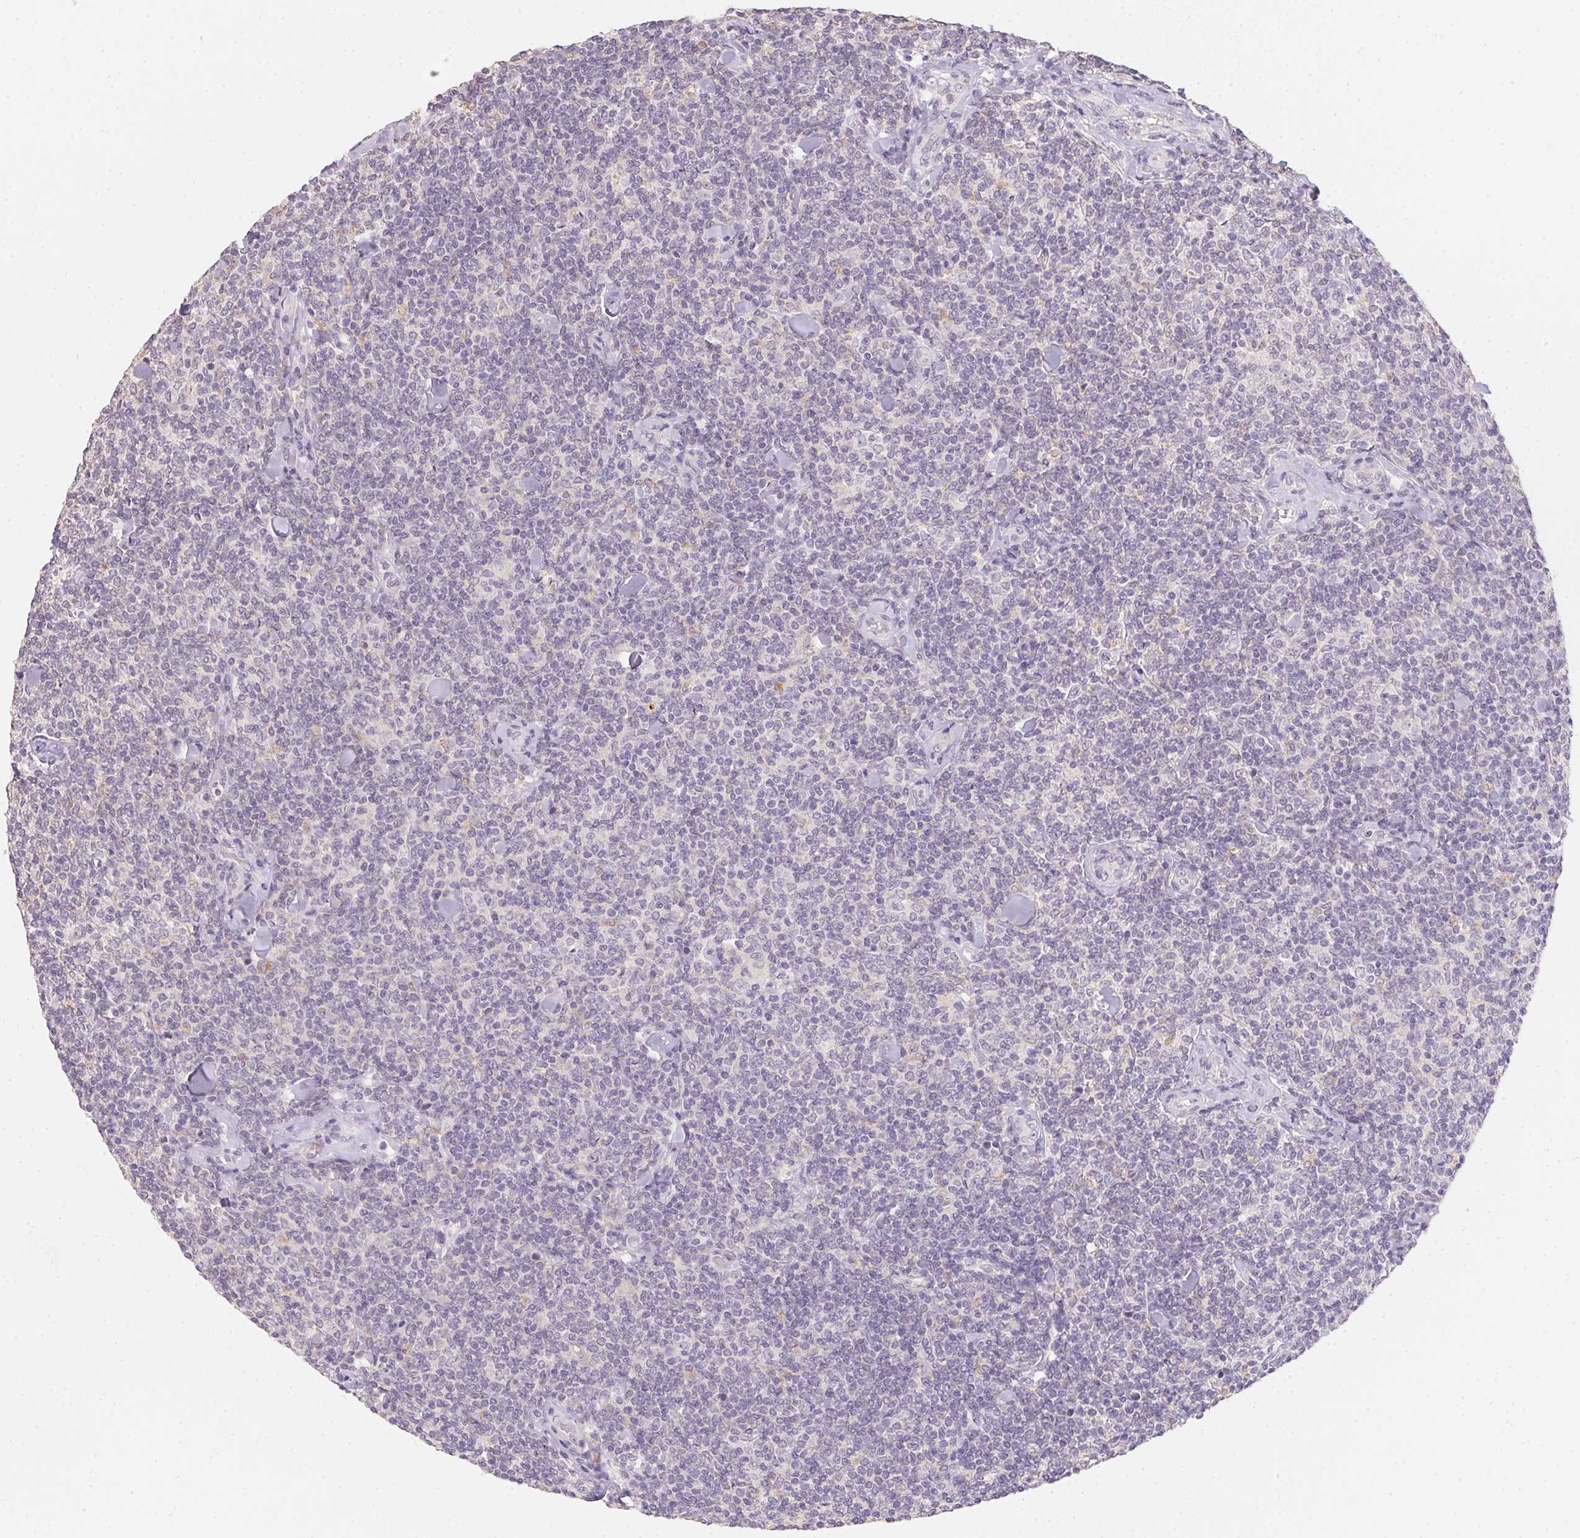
{"staining": {"intensity": "negative", "quantity": "none", "location": "none"}, "tissue": "lymphoma", "cell_type": "Tumor cells", "image_type": "cancer", "snomed": [{"axis": "morphology", "description": "Malignant lymphoma, non-Hodgkin's type, Low grade"}, {"axis": "topography", "description": "Lymph node"}], "caption": "Immunohistochemistry image of neoplastic tissue: lymphoma stained with DAB (3,3'-diaminobenzidine) exhibits no significant protein positivity in tumor cells. Brightfield microscopy of IHC stained with DAB (brown) and hematoxylin (blue), captured at high magnification.", "gene": "SLC6A18", "patient": {"sex": "female", "age": 56}}